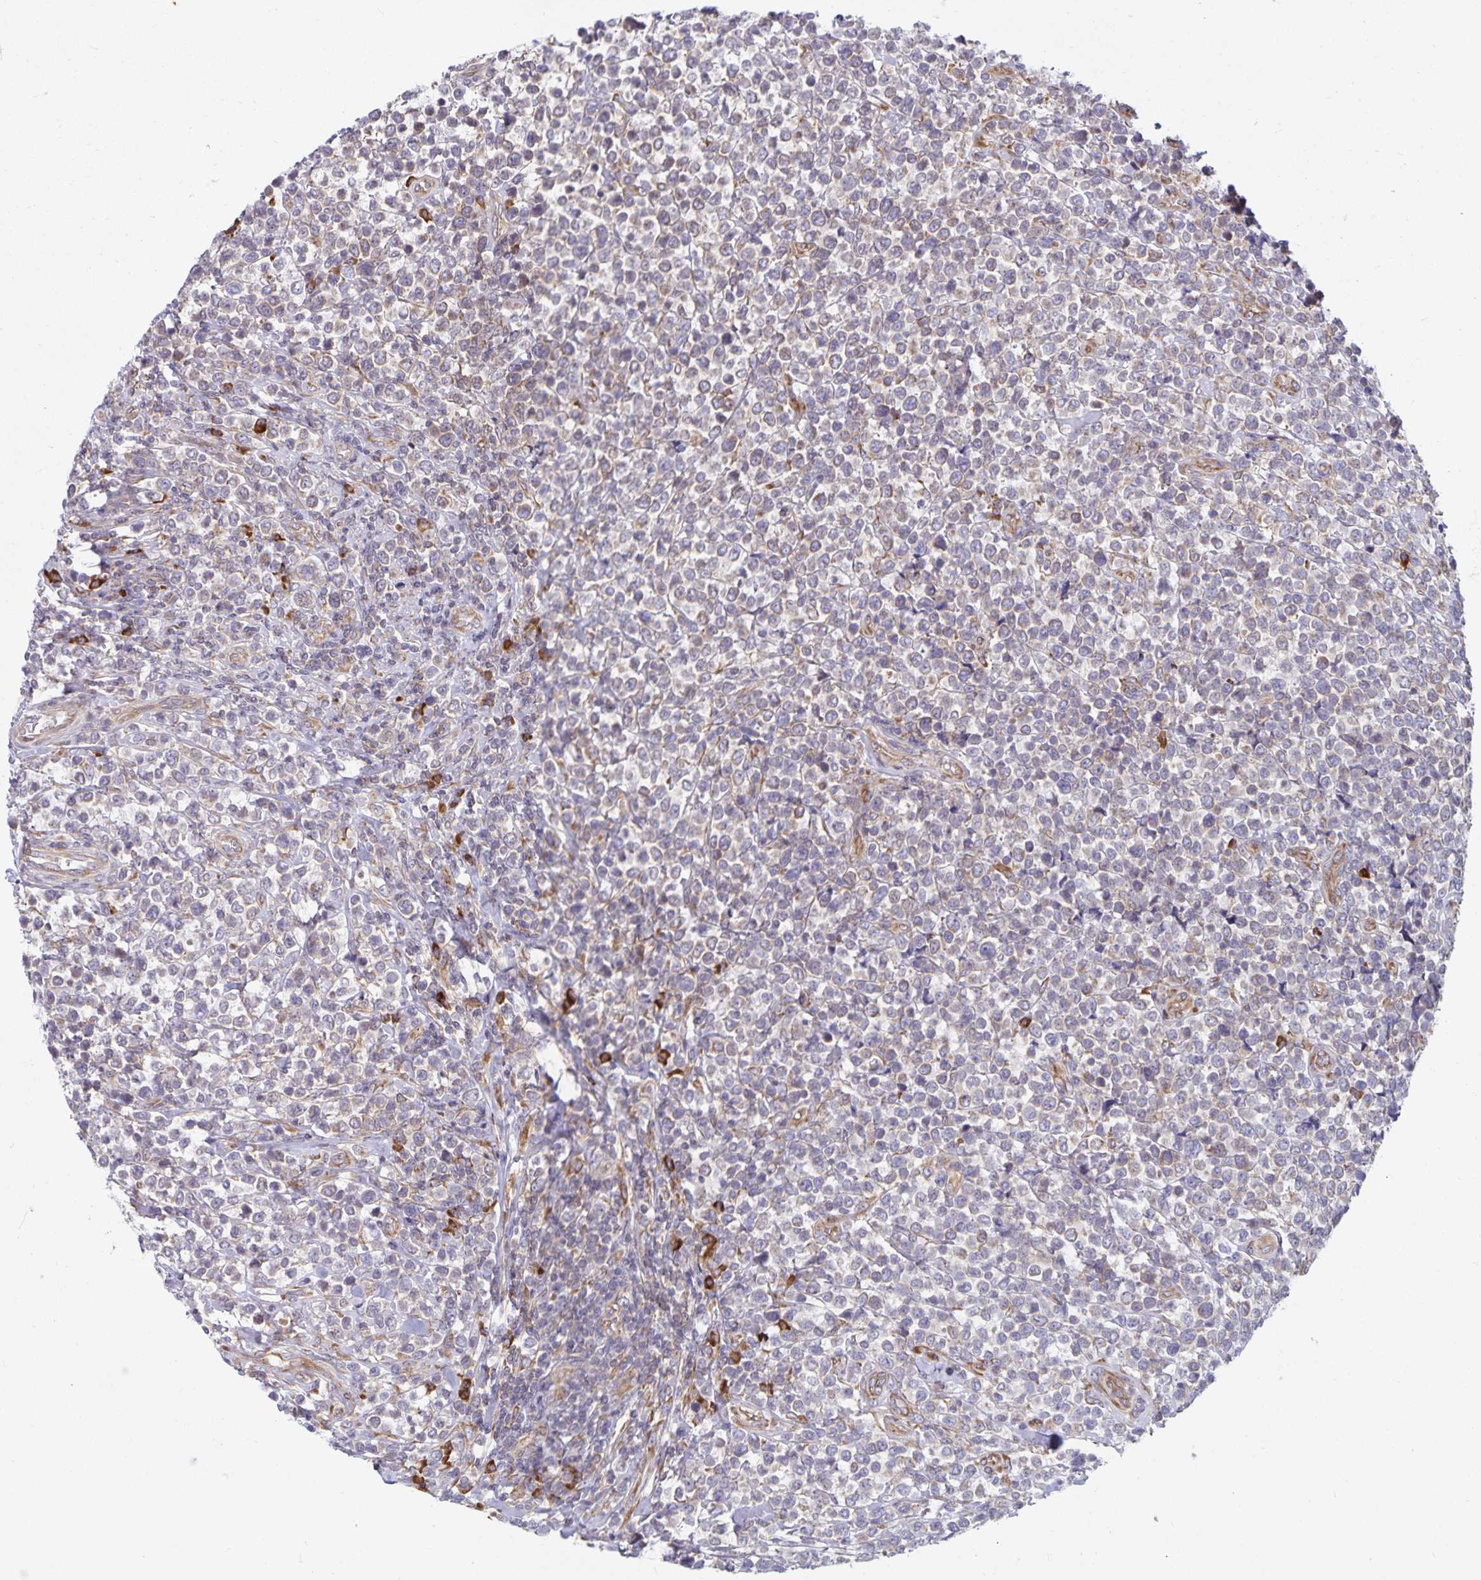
{"staining": {"intensity": "weak", "quantity": "25%-75%", "location": "cytoplasmic/membranous"}, "tissue": "lymphoma", "cell_type": "Tumor cells", "image_type": "cancer", "snomed": [{"axis": "morphology", "description": "Malignant lymphoma, non-Hodgkin's type, High grade"}, {"axis": "topography", "description": "Soft tissue"}], "caption": "The immunohistochemical stain shows weak cytoplasmic/membranous staining in tumor cells of high-grade malignant lymphoma, non-Hodgkin's type tissue. (DAB (3,3'-diaminobenzidine) IHC with brightfield microscopy, high magnification).", "gene": "SEC62", "patient": {"sex": "female", "age": 56}}